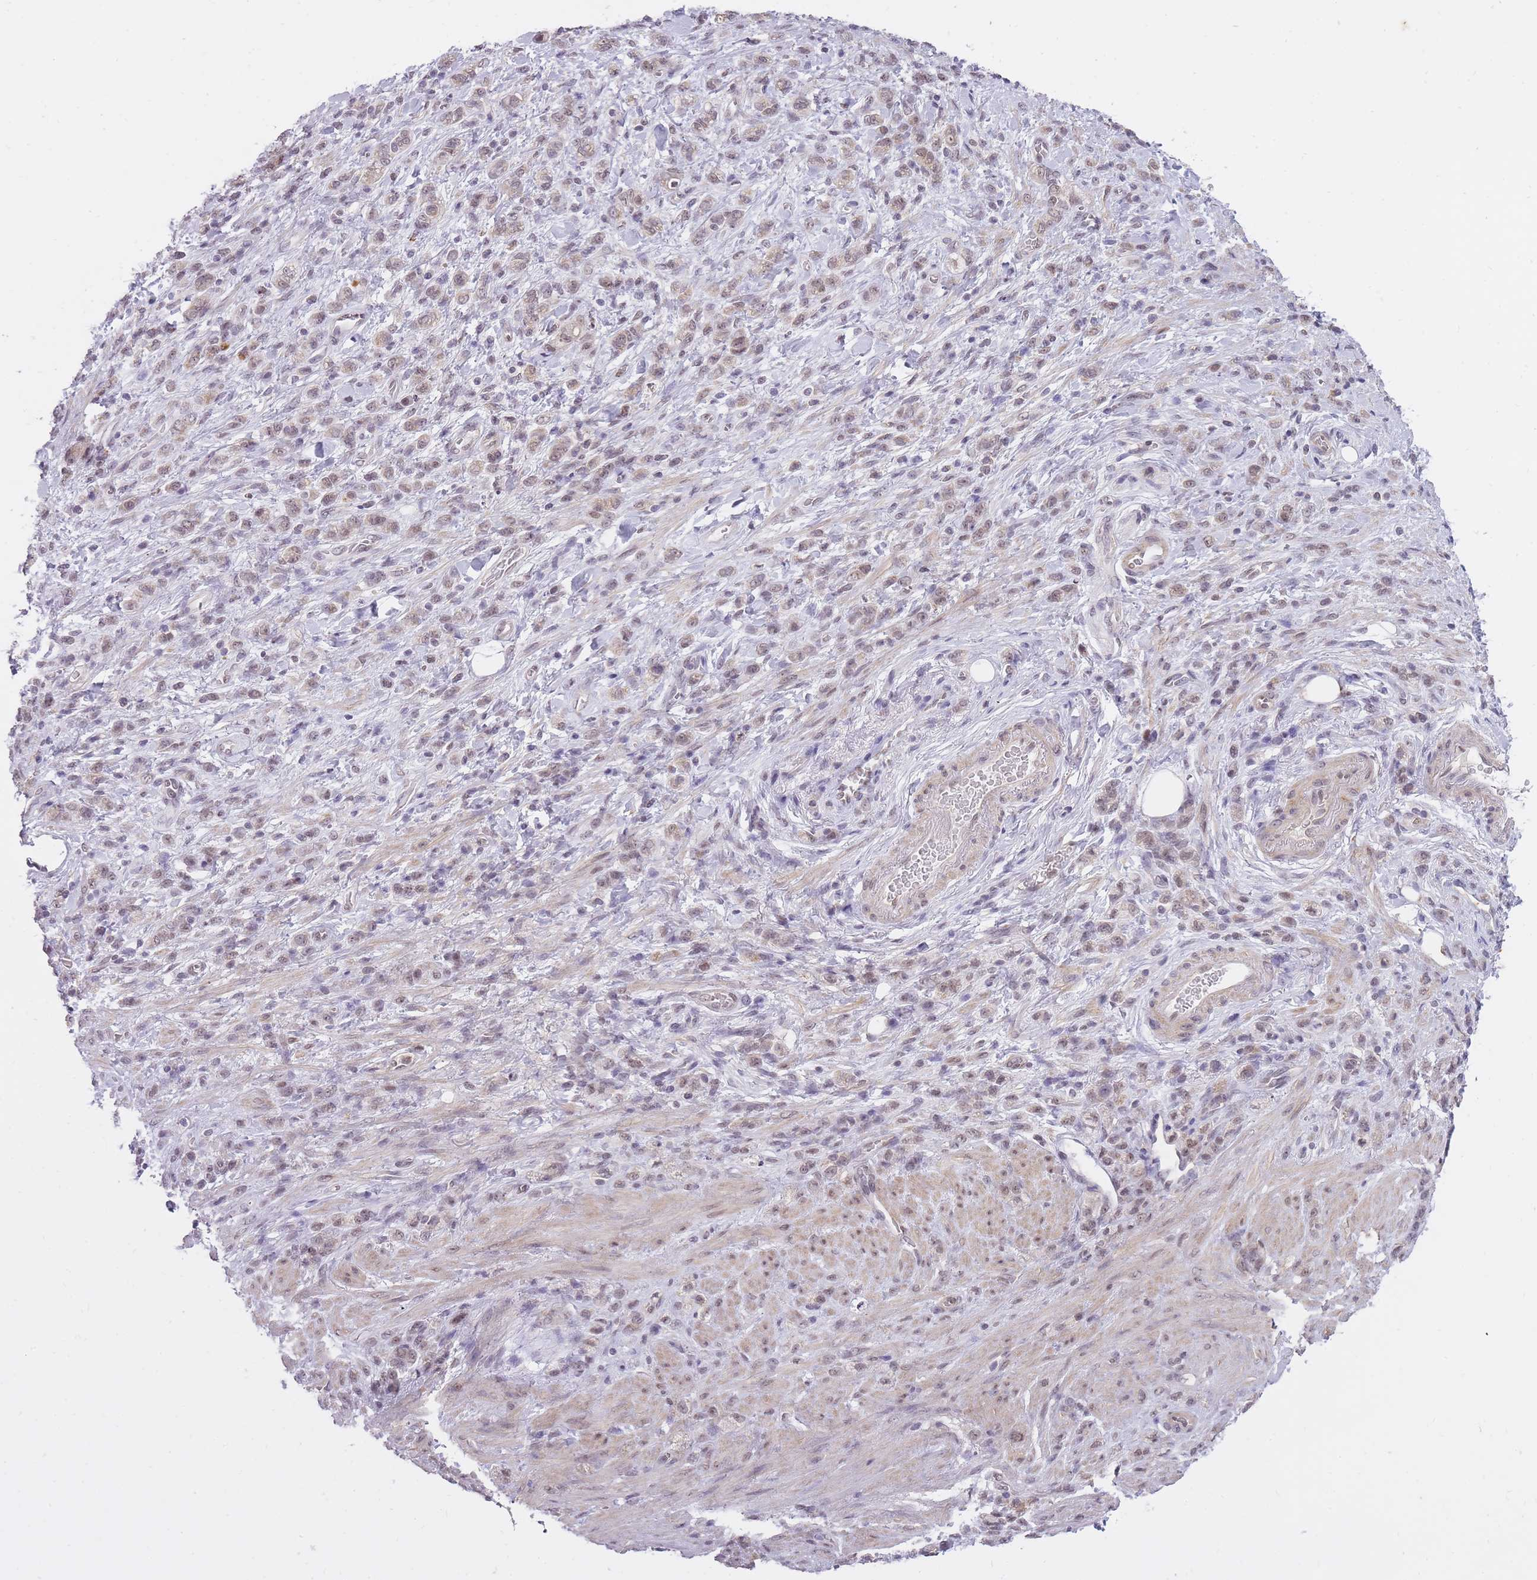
{"staining": {"intensity": "weak", "quantity": "25%-75%", "location": "nuclear"}, "tissue": "stomach cancer", "cell_type": "Tumor cells", "image_type": "cancer", "snomed": [{"axis": "morphology", "description": "Adenocarcinoma, NOS"}, {"axis": "topography", "description": "Stomach"}], "caption": "Stomach adenocarcinoma was stained to show a protein in brown. There is low levels of weak nuclear expression in approximately 25%-75% of tumor cells.", "gene": "TIGD1", "patient": {"sex": "male", "age": 77}}